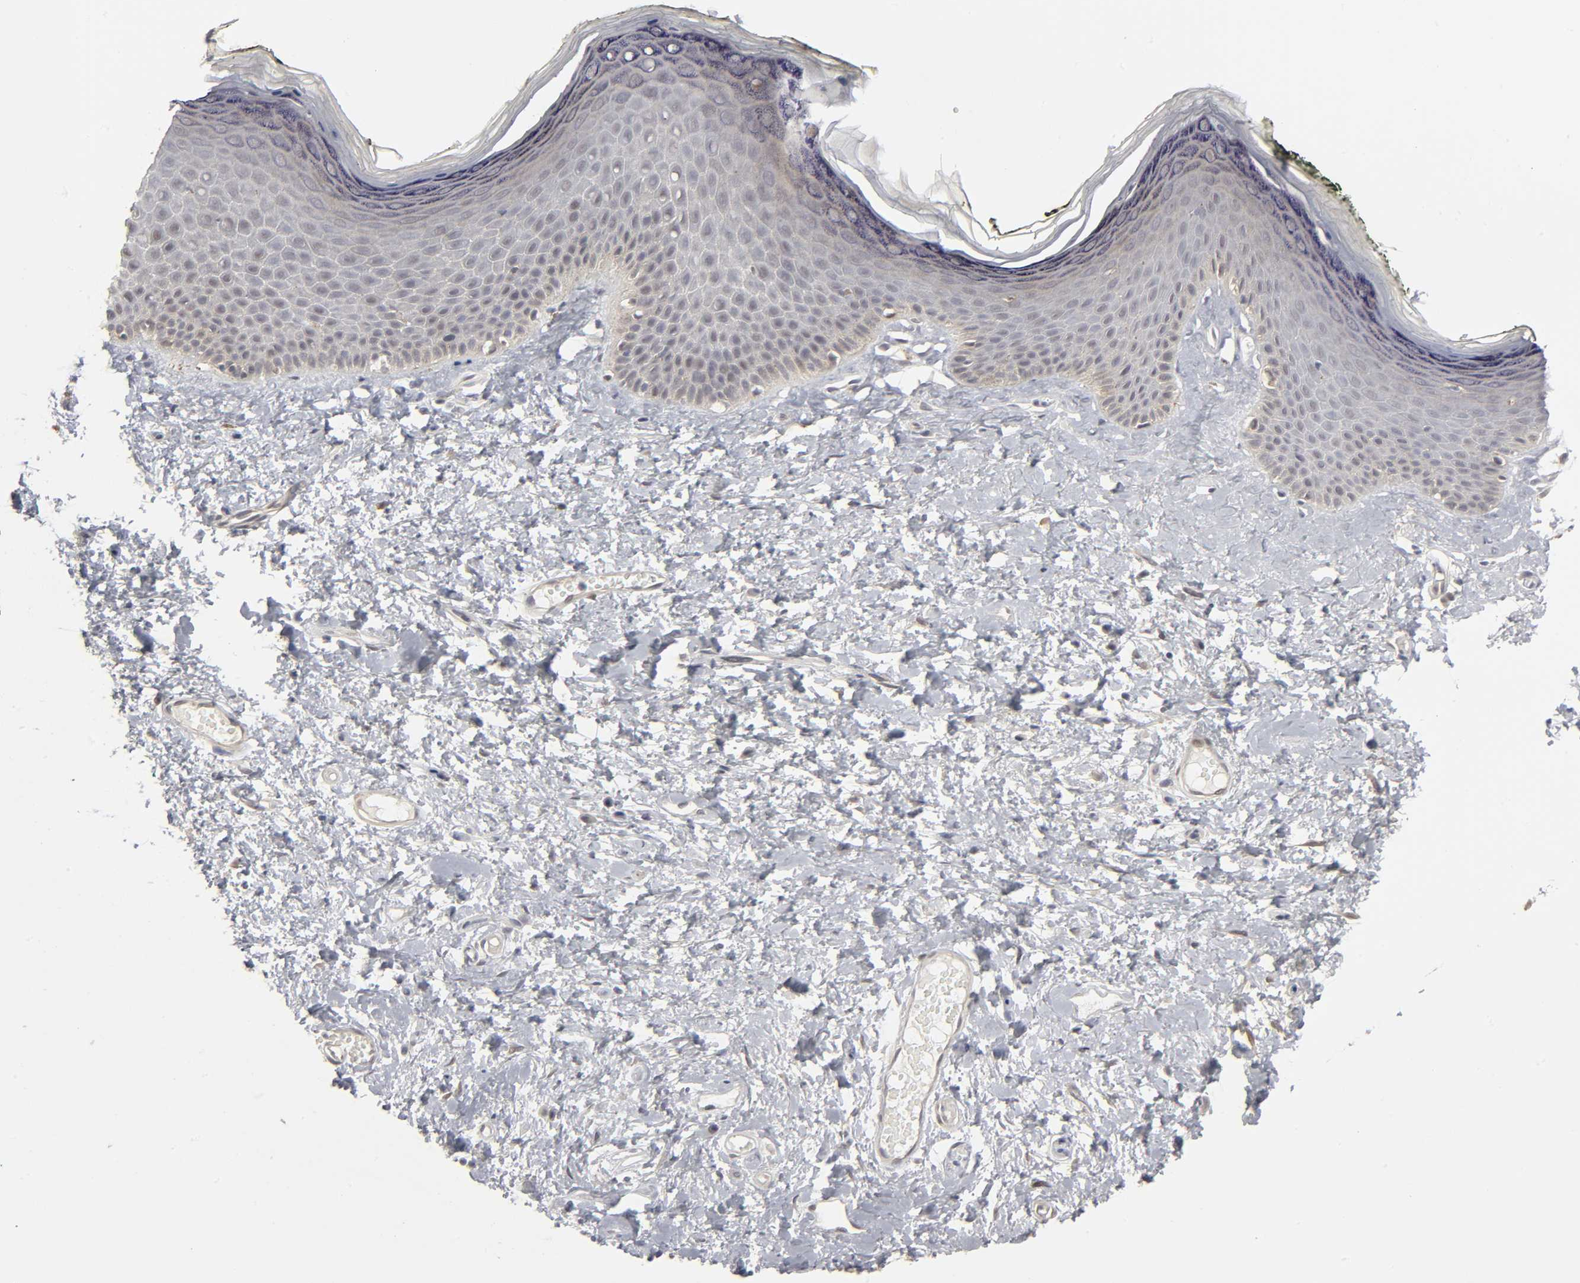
{"staining": {"intensity": "weak", "quantity": "<25%", "location": "cytoplasmic/membranous"}, "tissue": "skin", "cell_type": "Epidermal cells", "image_type": "normal", "snomed": [{"axis": "morphology", "description": "Normal tissue, NOS"}, {"axis": "morphology", "description": "Inflammation, NOS"}, {"axis": "topography", "description": "Vulva"}], "caption": "Immunohistochemistry of benign human skin demonstrates no positivity in epidermal cells. (Stains: DAB (3,3'-diaminobenzidine) immunohistochemistry (IHC) with hematoxylin counter stain, Microscopy: brightfield microscopy at high magnification).", "gene": "PDLIM3", "patient": {"sex": "female", "age": 84}}